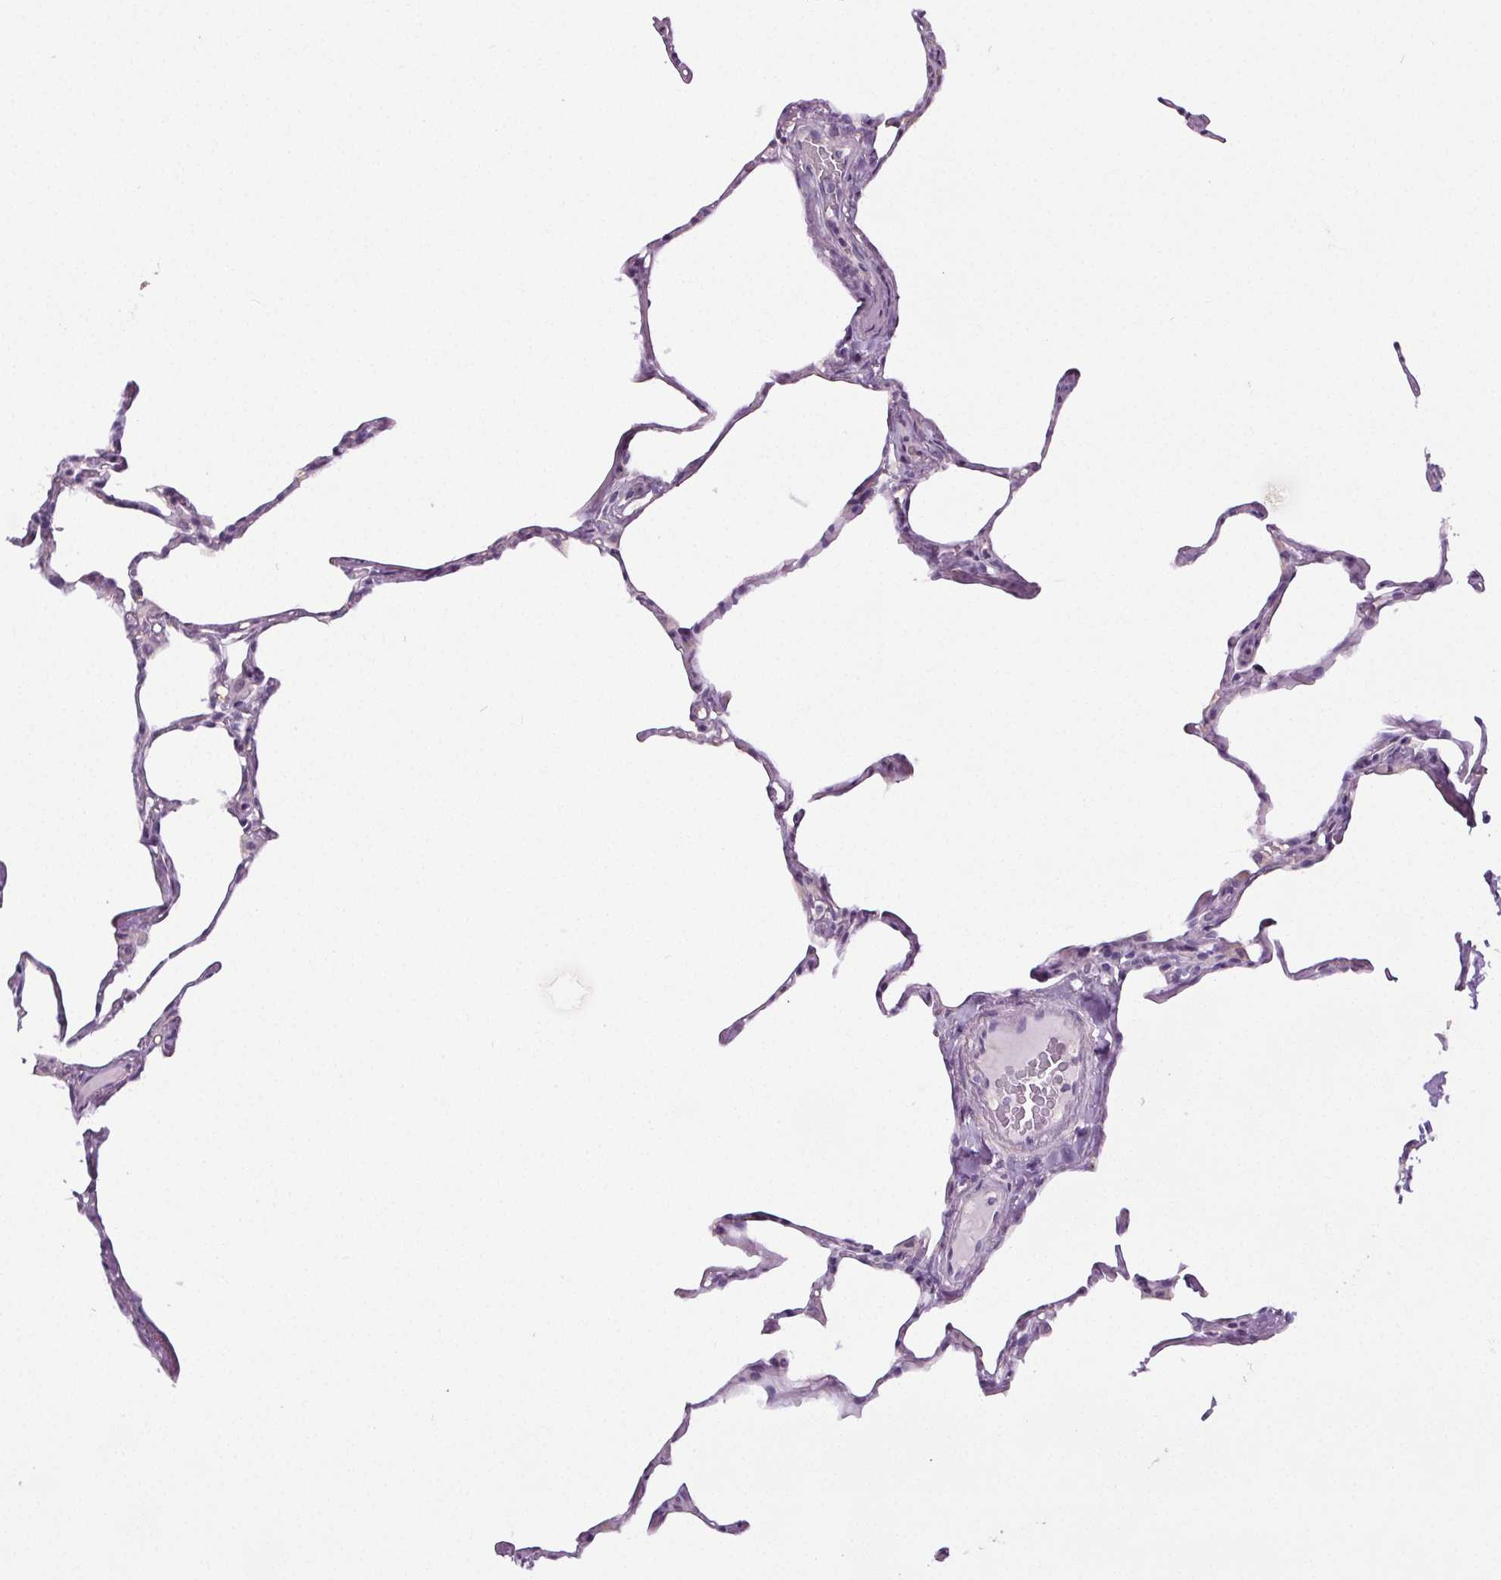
{"staining": {"intensity": "negative", "quantity": "none", "location": "none"}, "tissue": "lung", "cell_type": "Alveolar cells", "image_type": "normal", "snomed": [{"axis": "morphology", "description": "Normal tissue, NOS"}, {"axis": "topography", "description": "Lung"}], "caption": "The IHC histopathology image has no significant expression in alveolar cells of lung.", "gene": "GPIHBP1", "patient": {"sex": "male", "age": 65}}